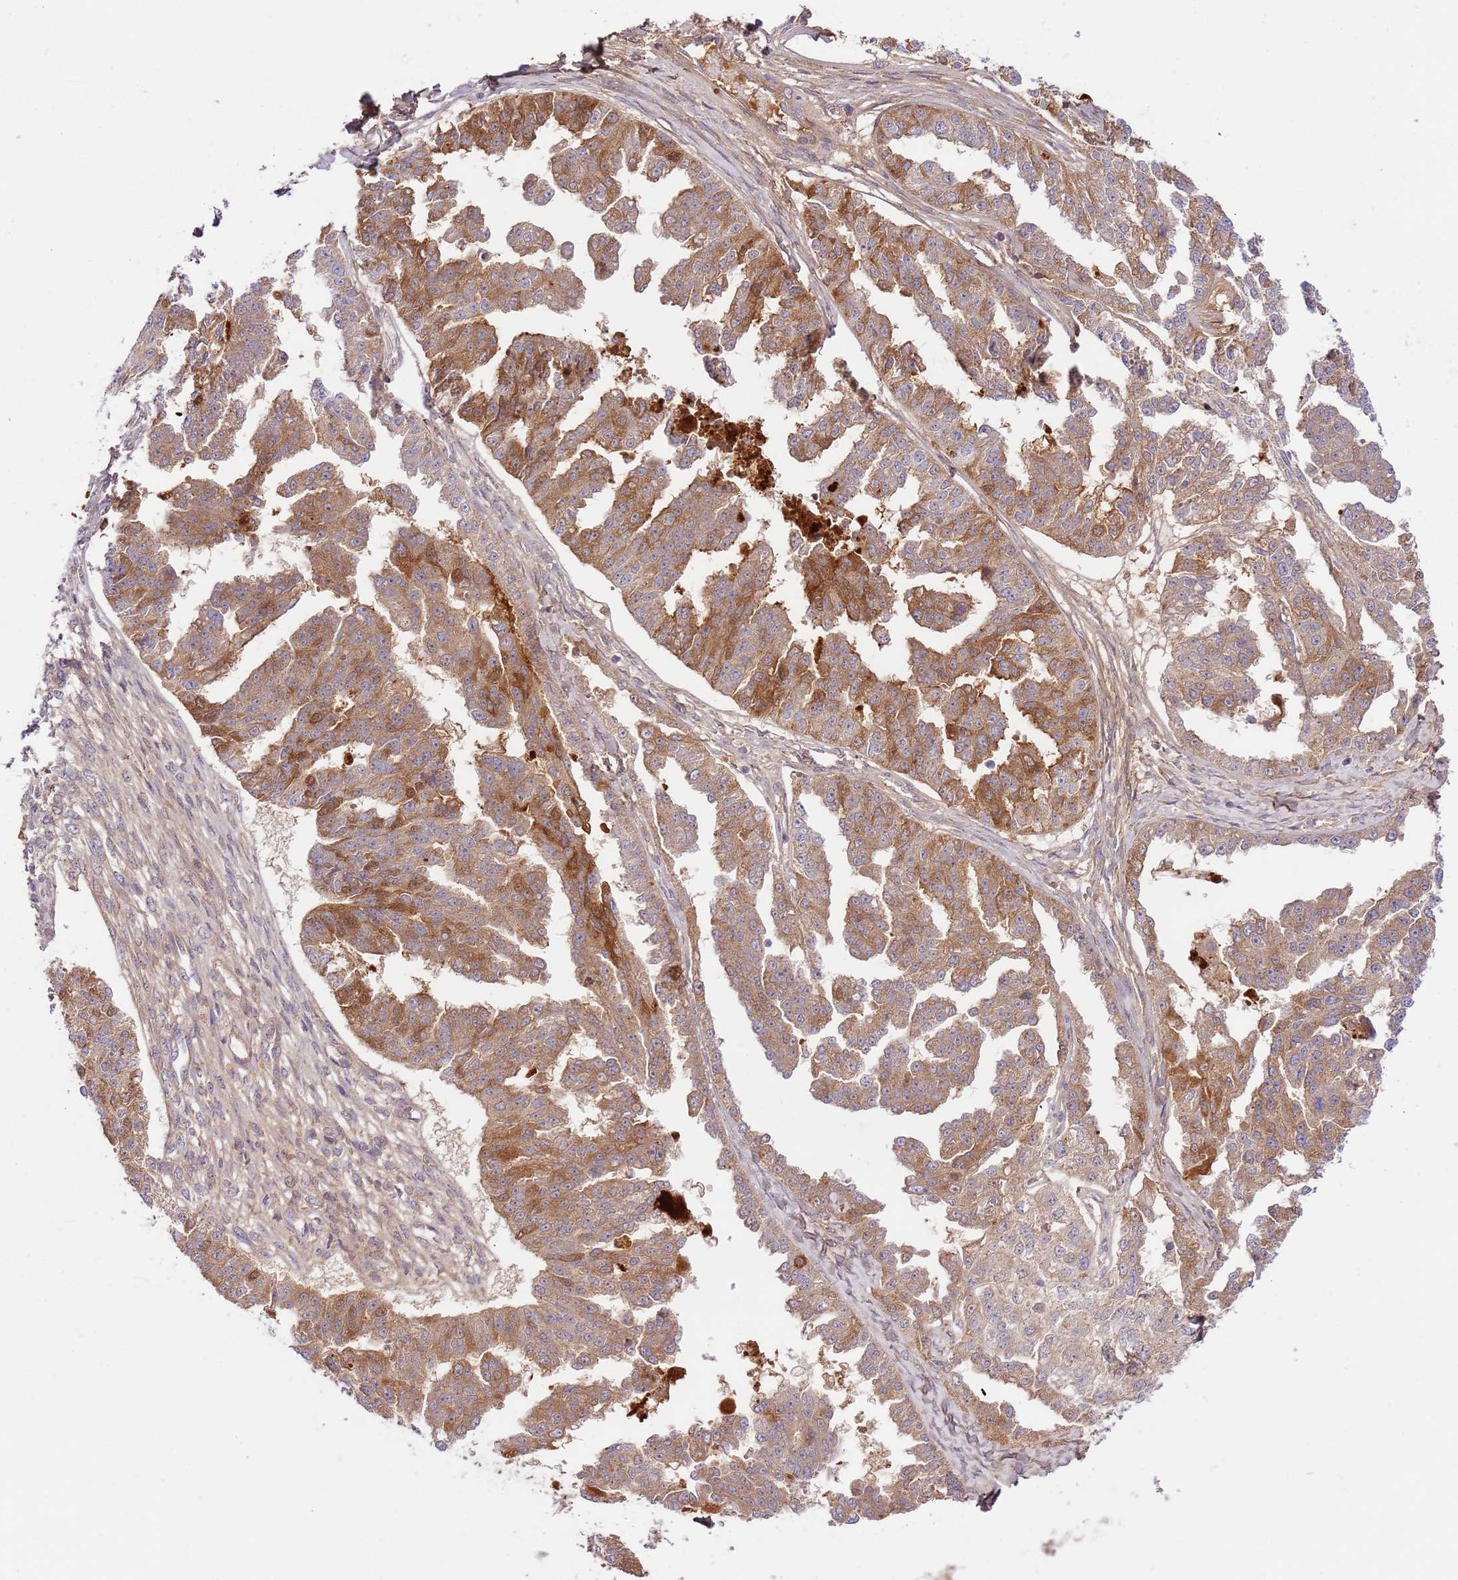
{"staining": {"intensity": "moderate", "quantity": ">75%", "location": "cytoplasmic/membranous"}, "tissue": "ovarian cancer", "cell_type": "Tumor cells", "image_type": "cancer", "snomed": [{"axis": "morphology", "description": "Cystadenocarcinoma, serous, NOS"}, {"axis": "topography", "description": "Ovary"}], "caption": "Ovarian cancer (serous cystadenocarcinoma) stained for a protein (brown) shows moderate cytoplasmic/membranous positive staining in approximately >75% of tumor cells.", "gene": "C8G", "patient": {"sex": "female", "age": 58}}